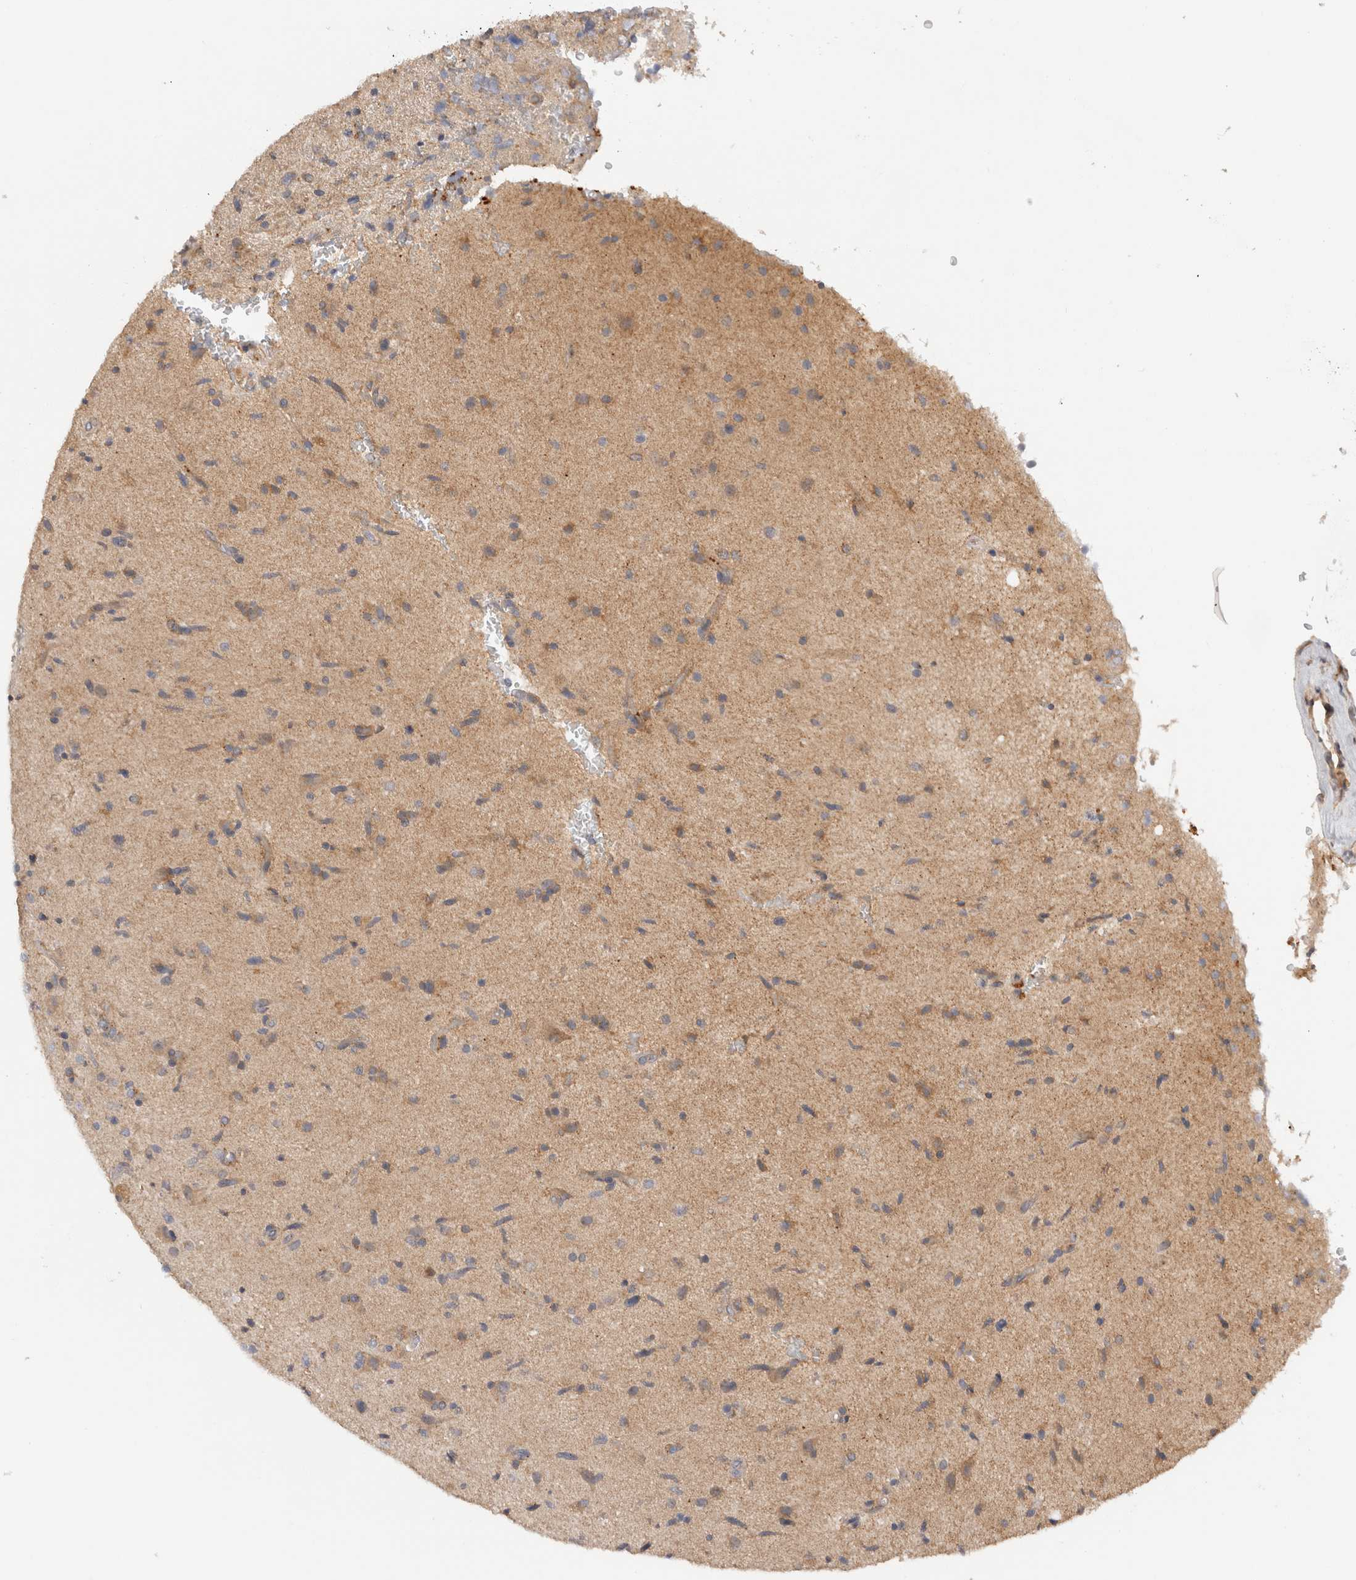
{"staining": {"intensity": "weak", "quantity": "<25%", "location": "cytoplasmic/membranous"}, "tissue": "glioma", "cell_type": "Tumor cells", "image_type": "cancer", "snomed": [{"axis": "morphology", "description": "Glioma, malignant, High grade"}, {"axis": "topography", "description": "Brain"}], "caption": "A histopathology image of human glioma is negative for staining in tumor cells.", "gene": "SGK3", "patient": {"sex": "male", "age": 72}}